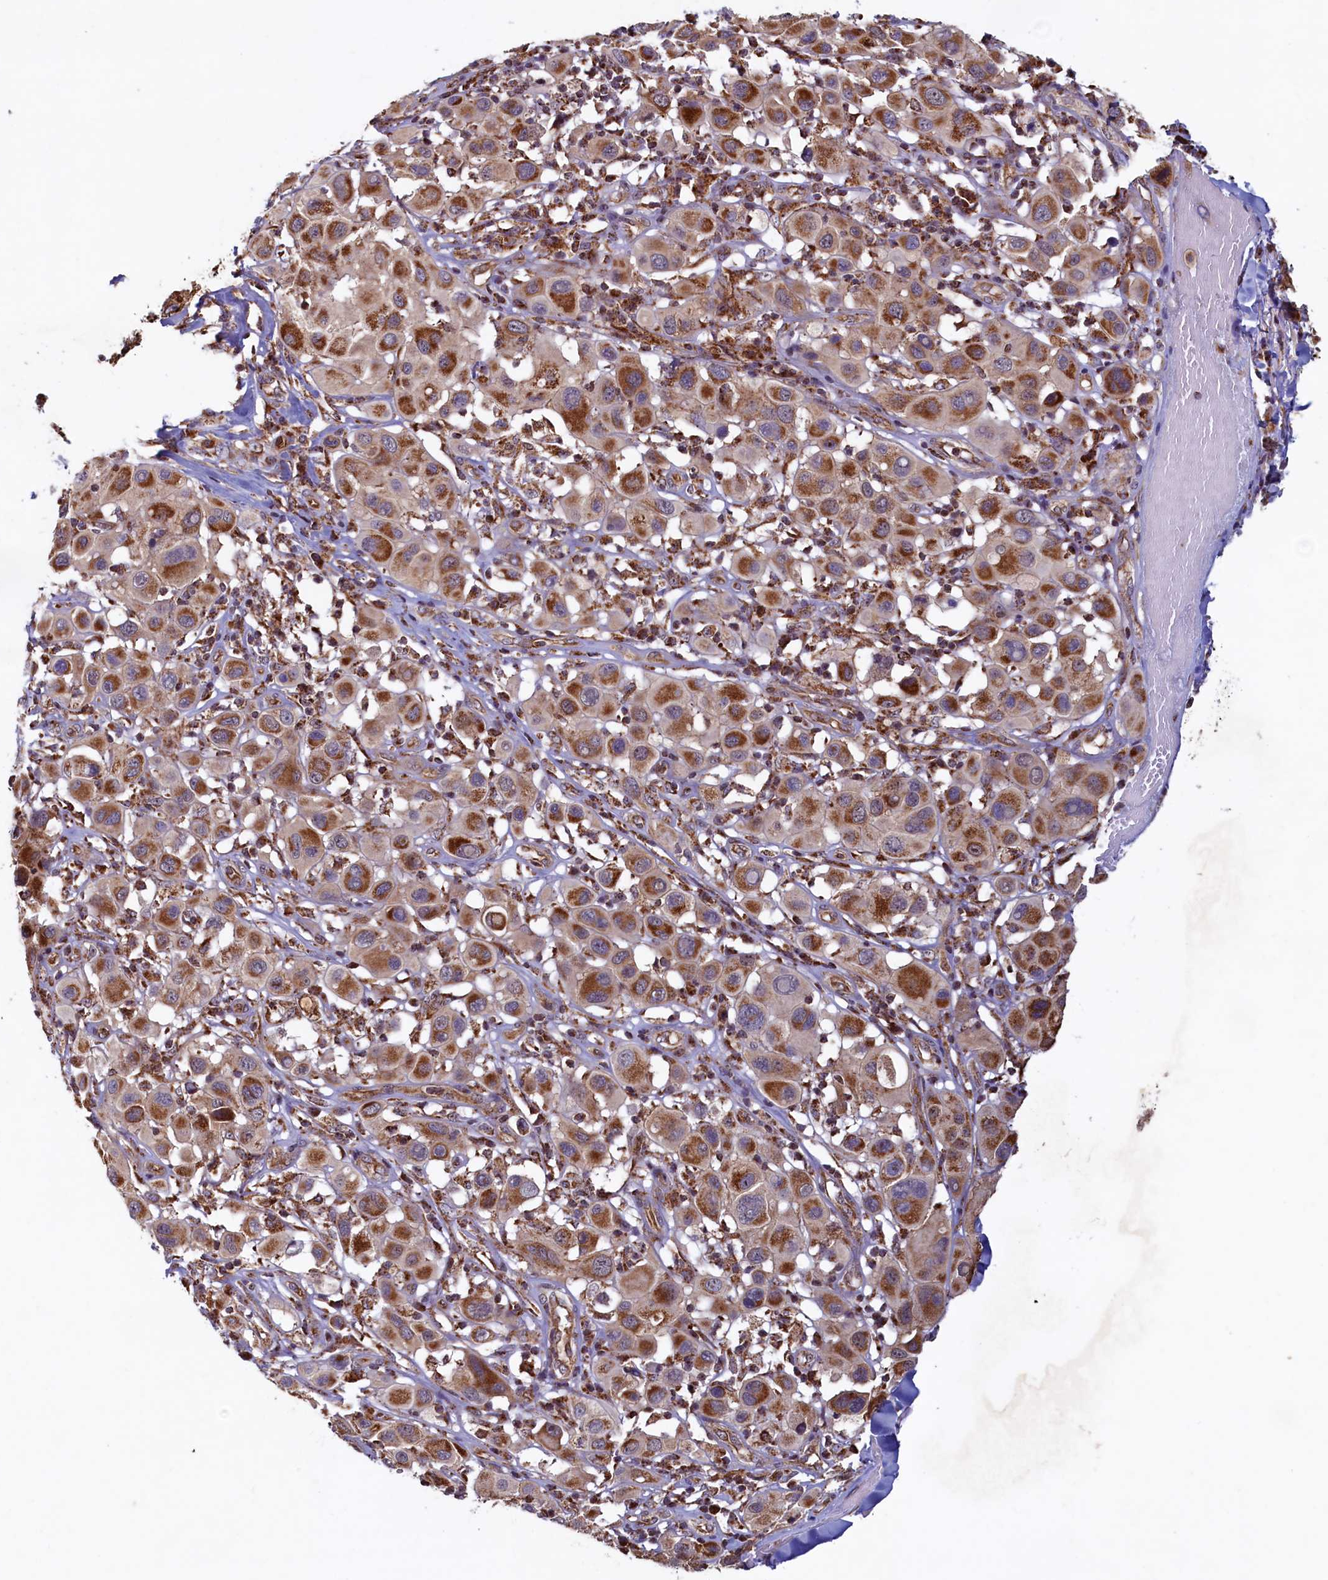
{"staining": {"intensity": "moderate", "quantity": ">75%", "location": "cytoplasmic/membranous"}, "tissue": "melanoma", "cell_type": "Tumor cells", "image_type": "cancer", "snomed": [{"axis": "morphology", "description": "Malignant melanoma, Metastatic site"}, {"axis": "topography", "description": "Skin"}], "caption": "Melanoma stained with DAB (3,3'-diaminobenzidine) IHC demonstrates medium levels of moderate cytoplasmic/membranous staining in about >75% of tumor cells. Nuclei are stained in blue.", "gene": "UBE3B", "patient": {"sex": "male", "age": 41}}